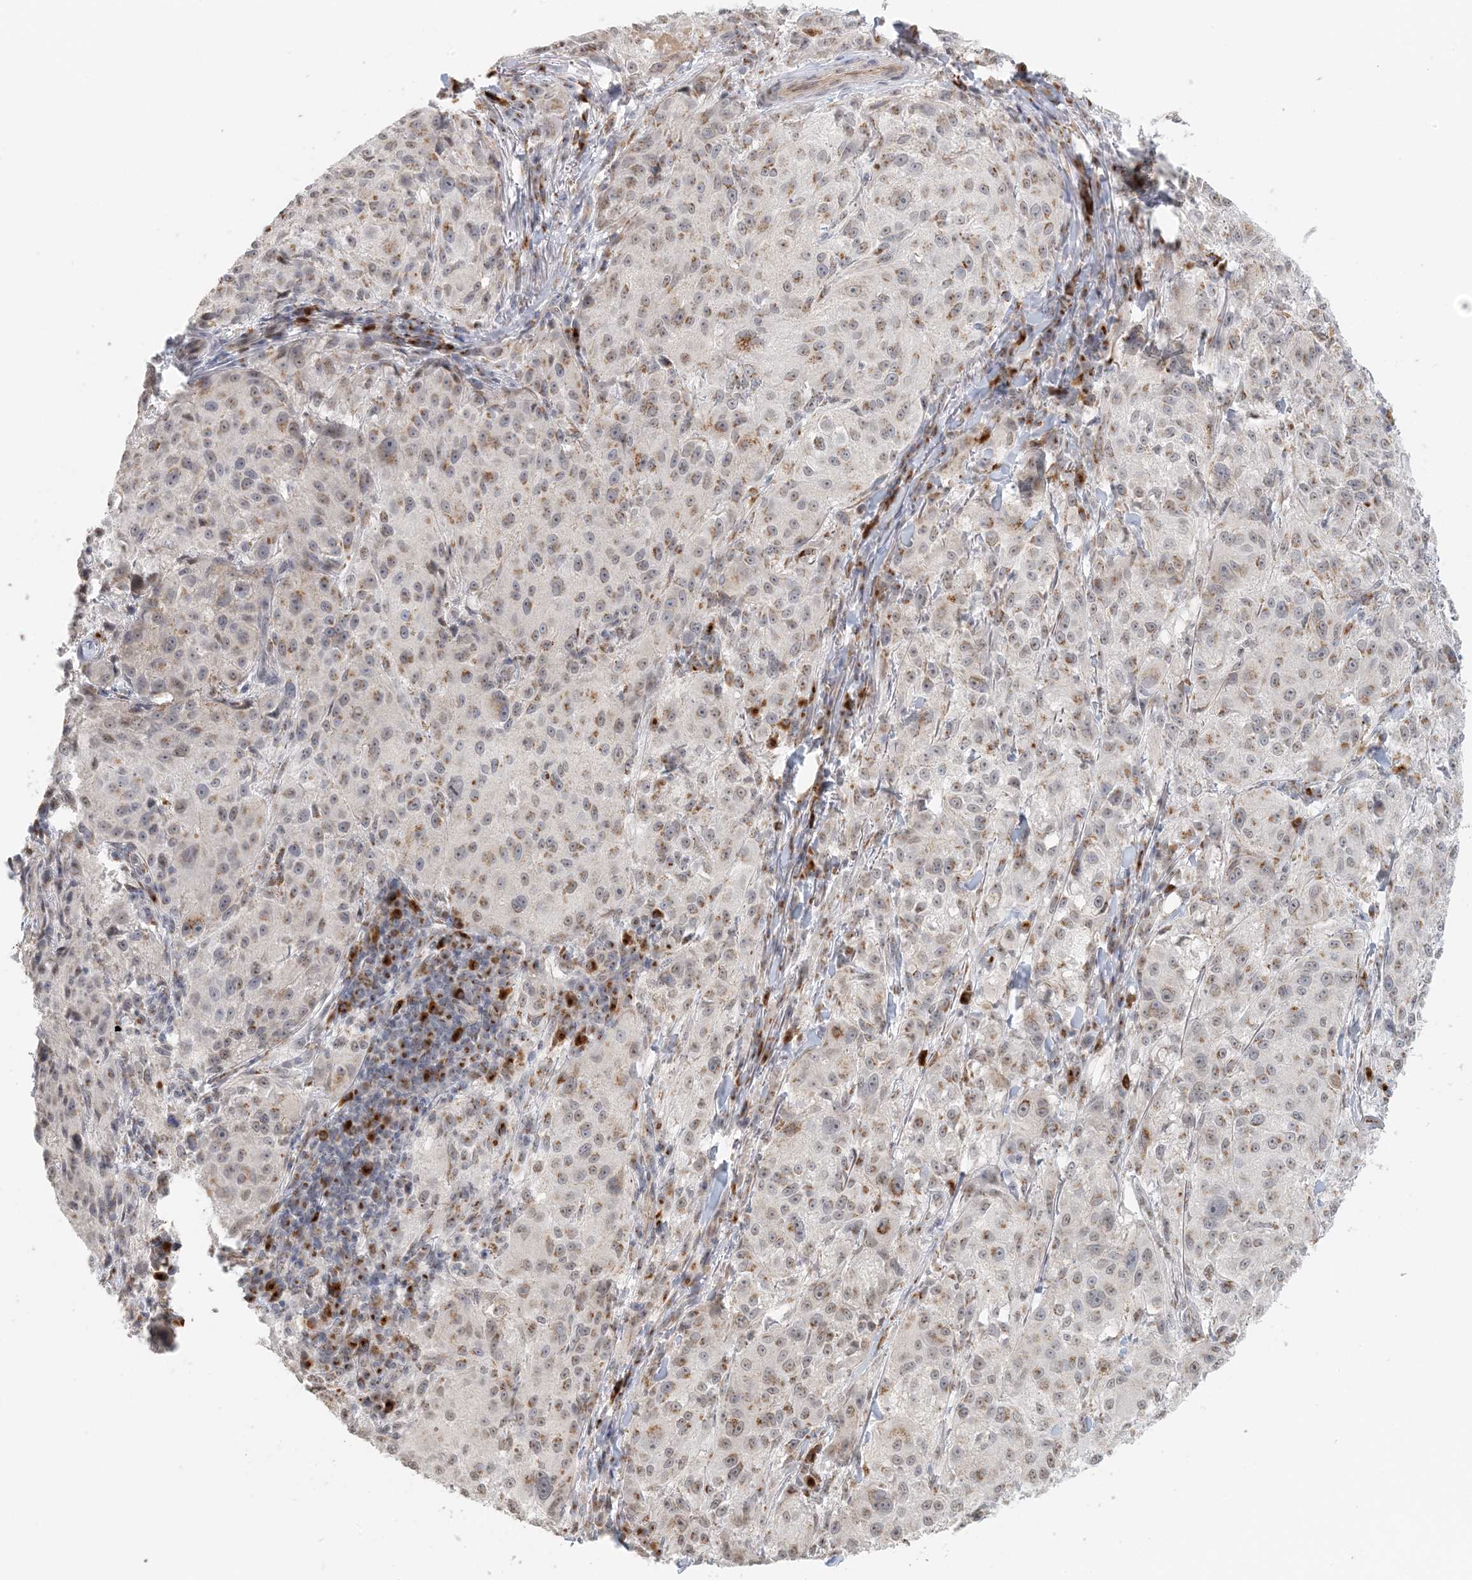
{"staining": {"intensity": "weak", "quantity": "25%-75%", "location": "cytoplasmic/membranous,nuclear"}, "tissue": "melanoma", "cell_type": "Tumor cells", "image_type": "cancer", "snomed": [{"axis": "morphology", "description": "Necrosis, NOS"}, {"axis": "morphology", "description": "Malignant melanoma, NOS"}, {"axis": "topography", "description": "Skin"}], "caption": "Melanoma stained with immunohistochemistry (IHC) demonstrates weak cytoplasmic/membranous and nuclear staining in approximately 25%-75% of tumor cells.", "gene": "ZCCHC4", "patient": {"sex": "female", "age": 87}}